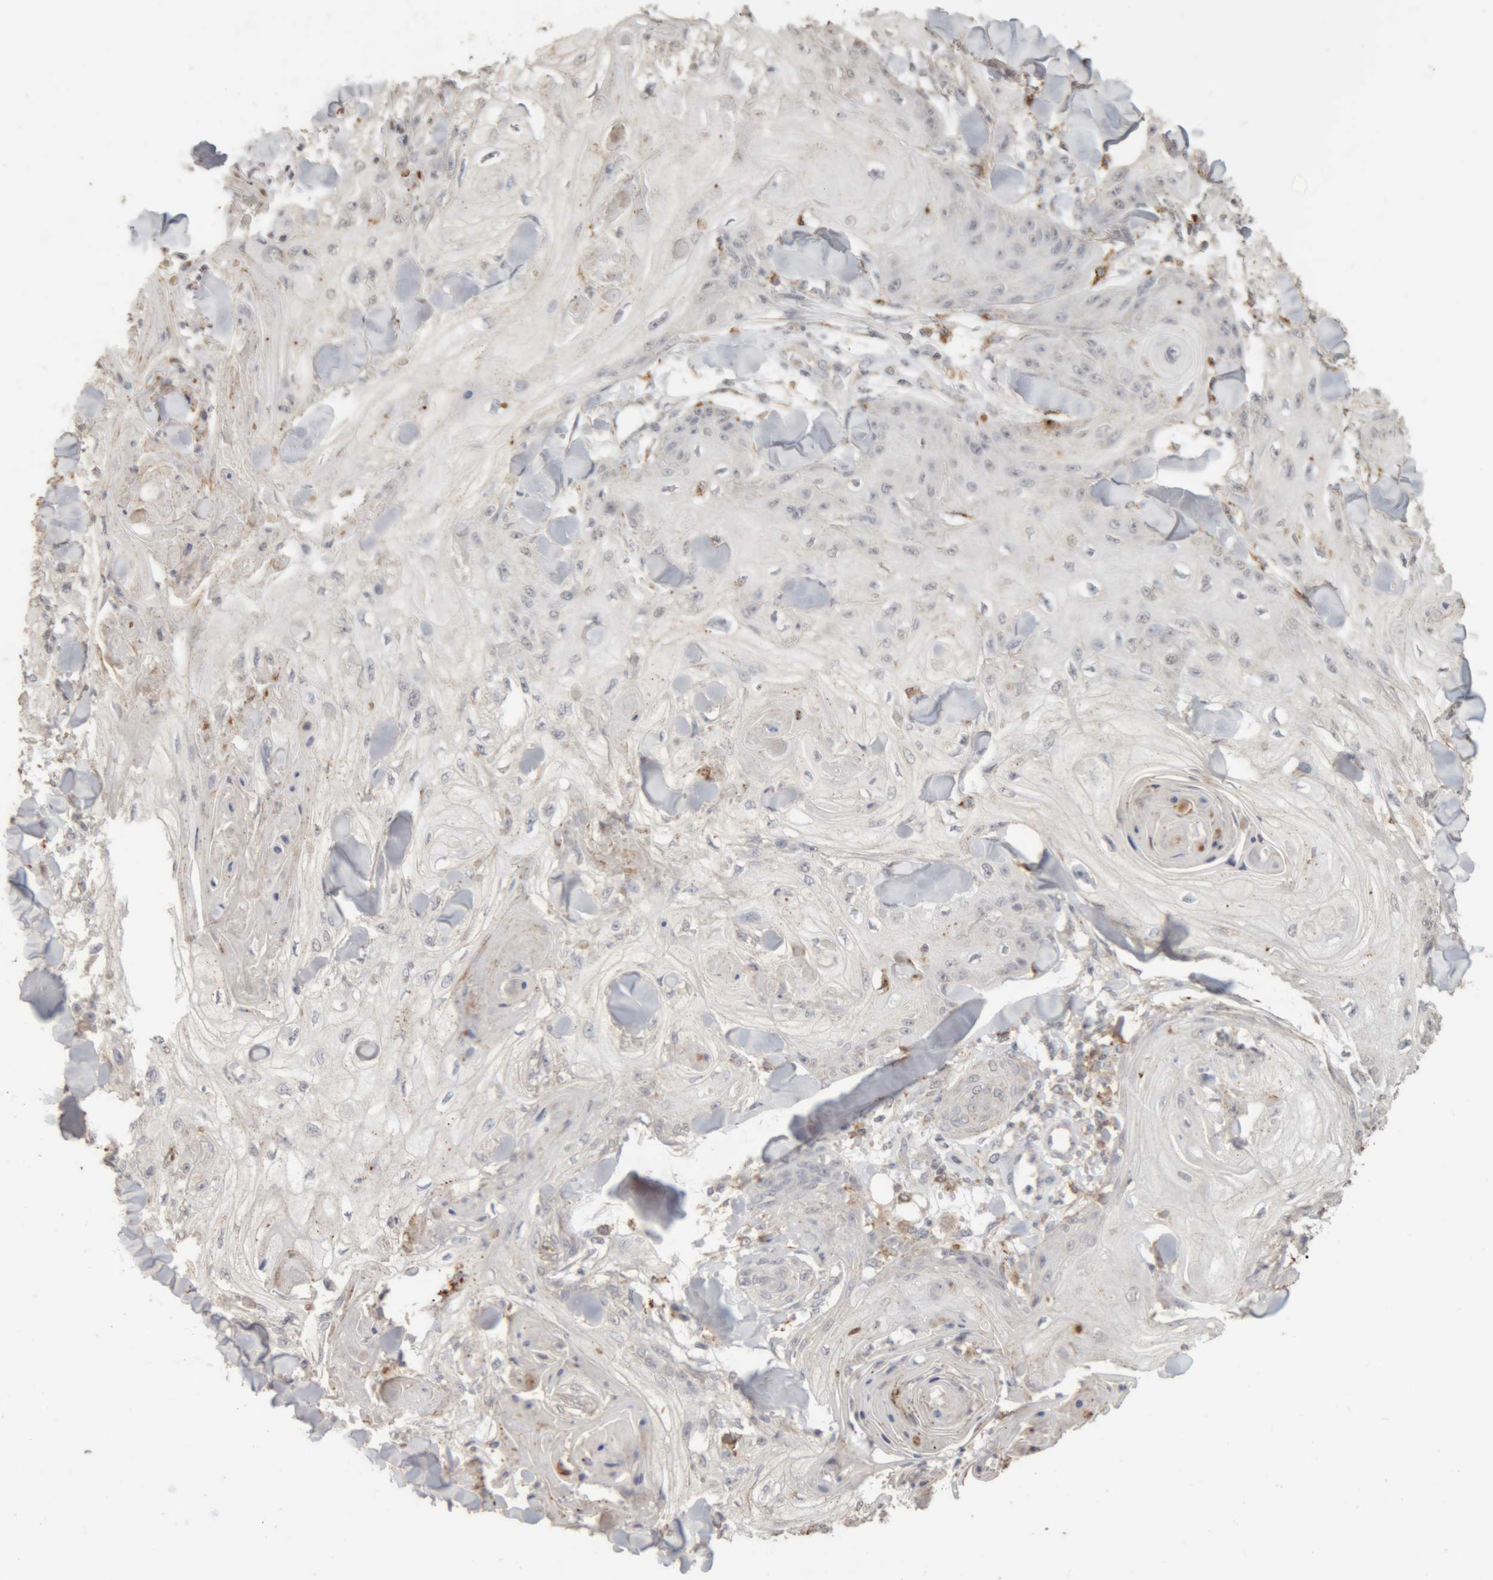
{"staining": {"intensity": "negative", "quantity": "none", "location": "none"}, "tissue": "skin cancer", "cell_type": "Tumor cells", "image_type": "cancer", "snomed": [{"axis": "morphology", "description": "Squamous cell carcinoma, NOS"}, {"axis": "topography", "description": "Skin"}], "caption": "This is an immunohistochemistry photomicrograph of human skin squamous cell carcinoma. There is no expression in tumor cells.", "gene": "ARSA", "patient": {"sex": "male", "age": 74}}